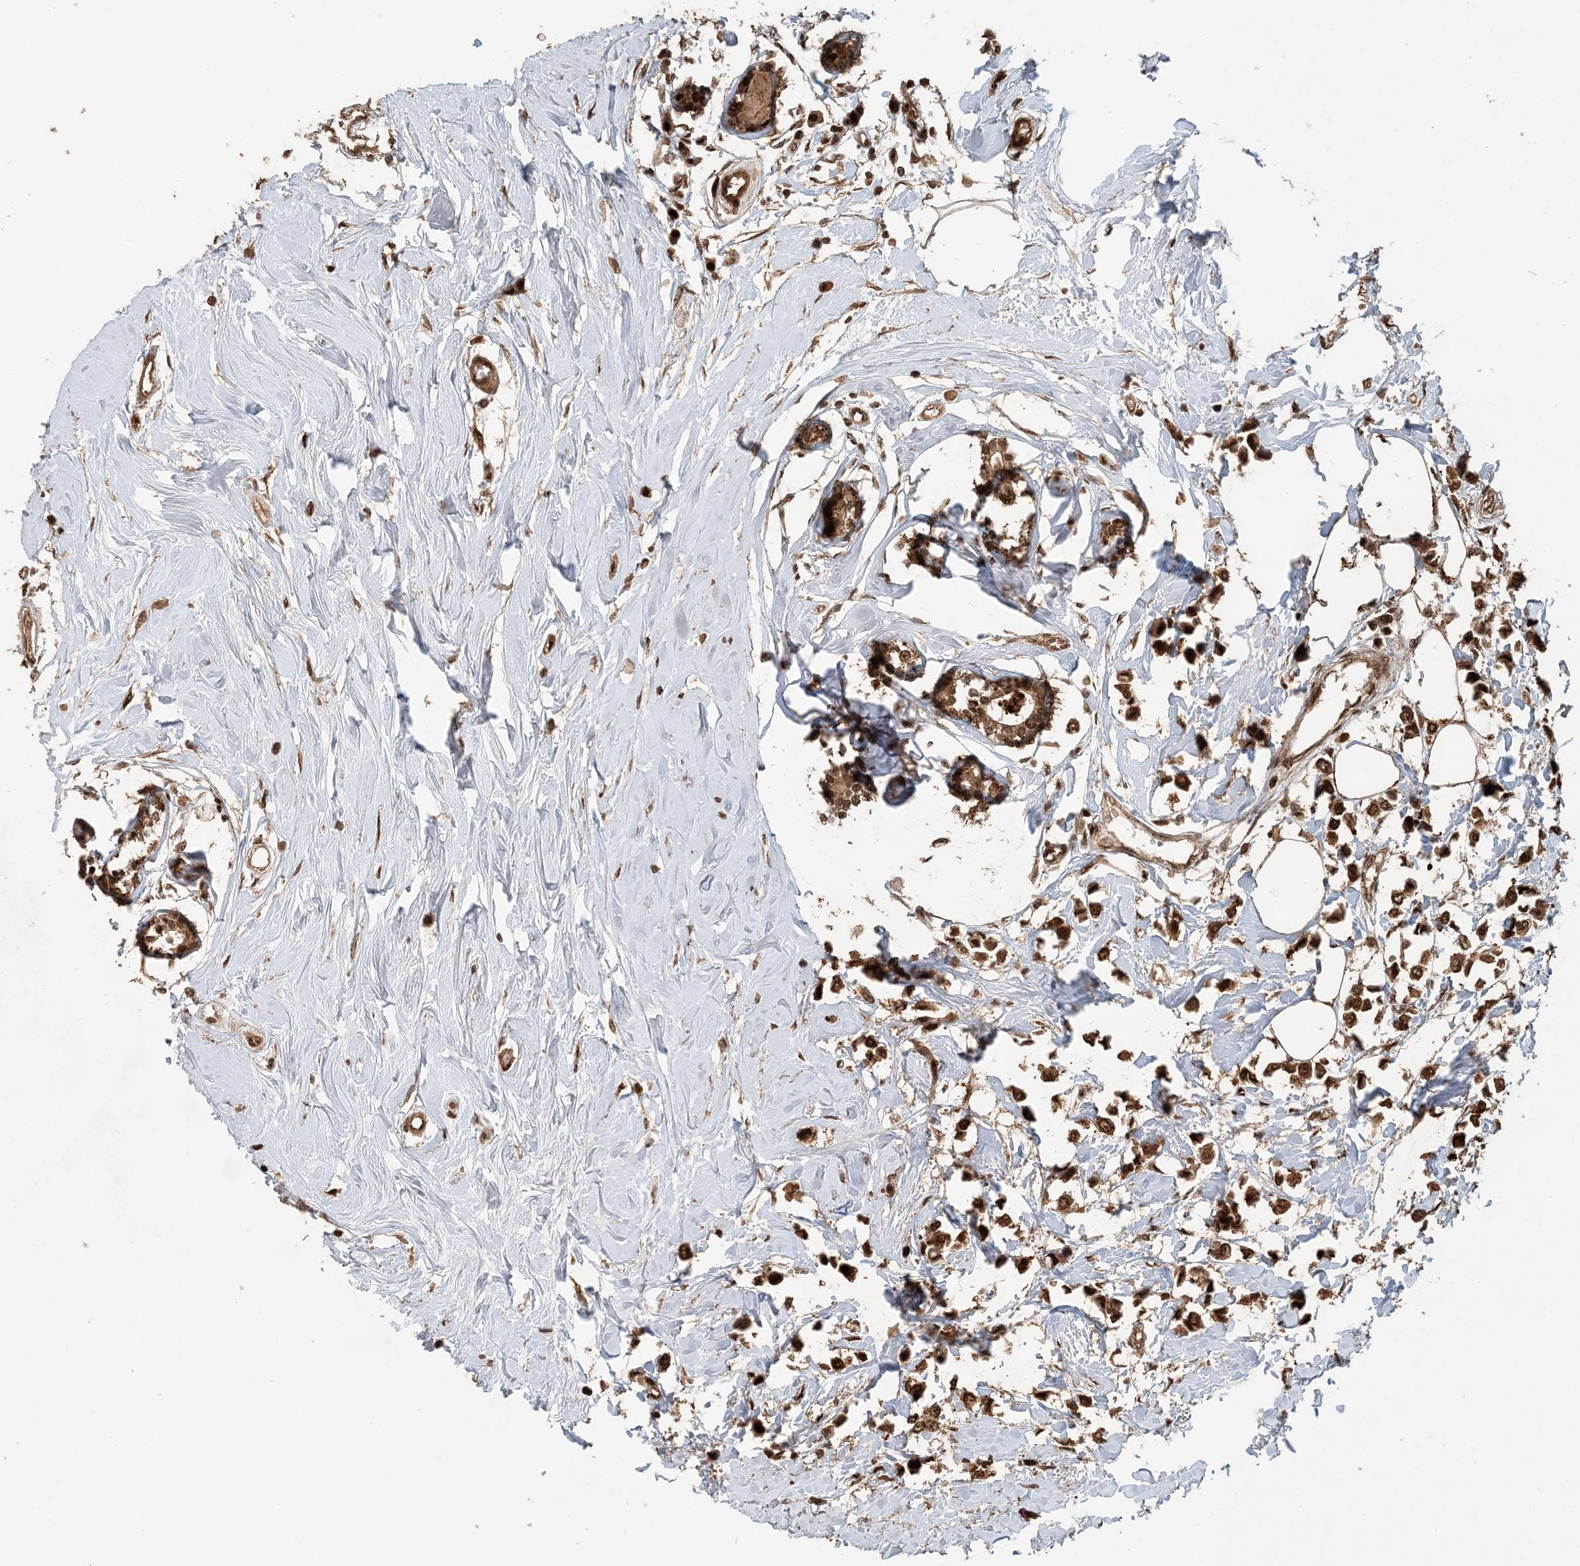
{"staining": {"intensity": "strong", "quantity": ">75%", "location": "cytoplasmic/membranous,nuclear"}, "tissue": "breast cancer", "cell_type": "Tumor cells", "image_type": "cancer", "snomed": [{"axis": "morphology", "description": "Lobular carcinoma"}, {"axis": "topography", "description": "Breast"}], "caption": "This is a photomicrograph of immunohistochemistry (IHC) staining of breast cancer, which shows strong positivity in the cytoplasmic/membranous and nuclear of tumor cells.", "gene": "ATP13A2", "patient": {"sex": "female", "age": 51}}